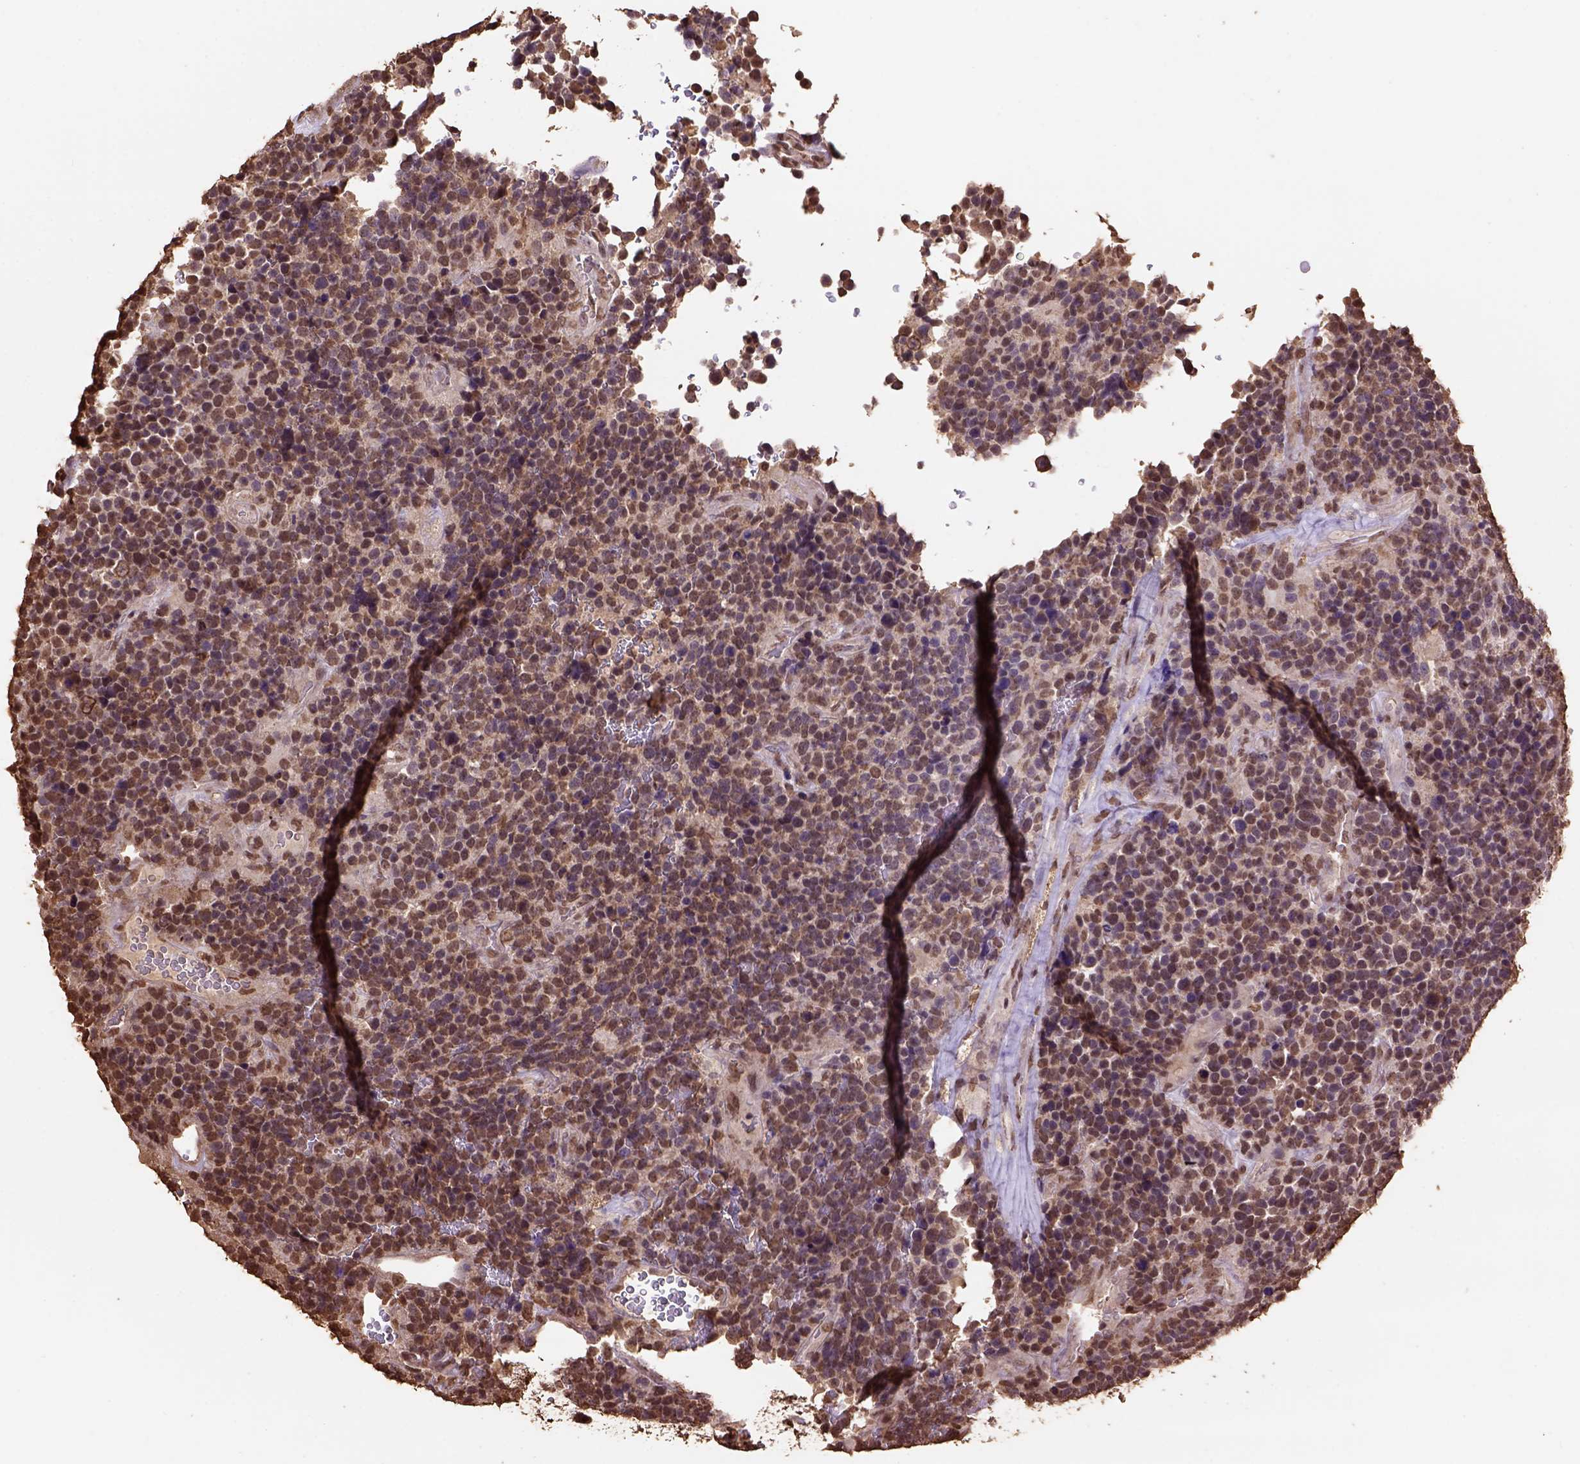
{"staining": {"intensity": "moderate", "quantity": ">75%", "location": "nuclear"}, "tissue": "glioma", "cell_type": "Tumor cells", "image_type": "cancer", "snomed": [{"axis": "morphology", "description": "Glioma, malignant, High grade"}, {"axis": "topography", "description": "Brain"}], "caption": "A micrograph showing moderate nuclear positivity in about >75% of tumor cells in glioma, as visualized by brown immunohistochemical staining.", "gene": "CSTF2T", "patient": {"sex": "male", "age": 33}}